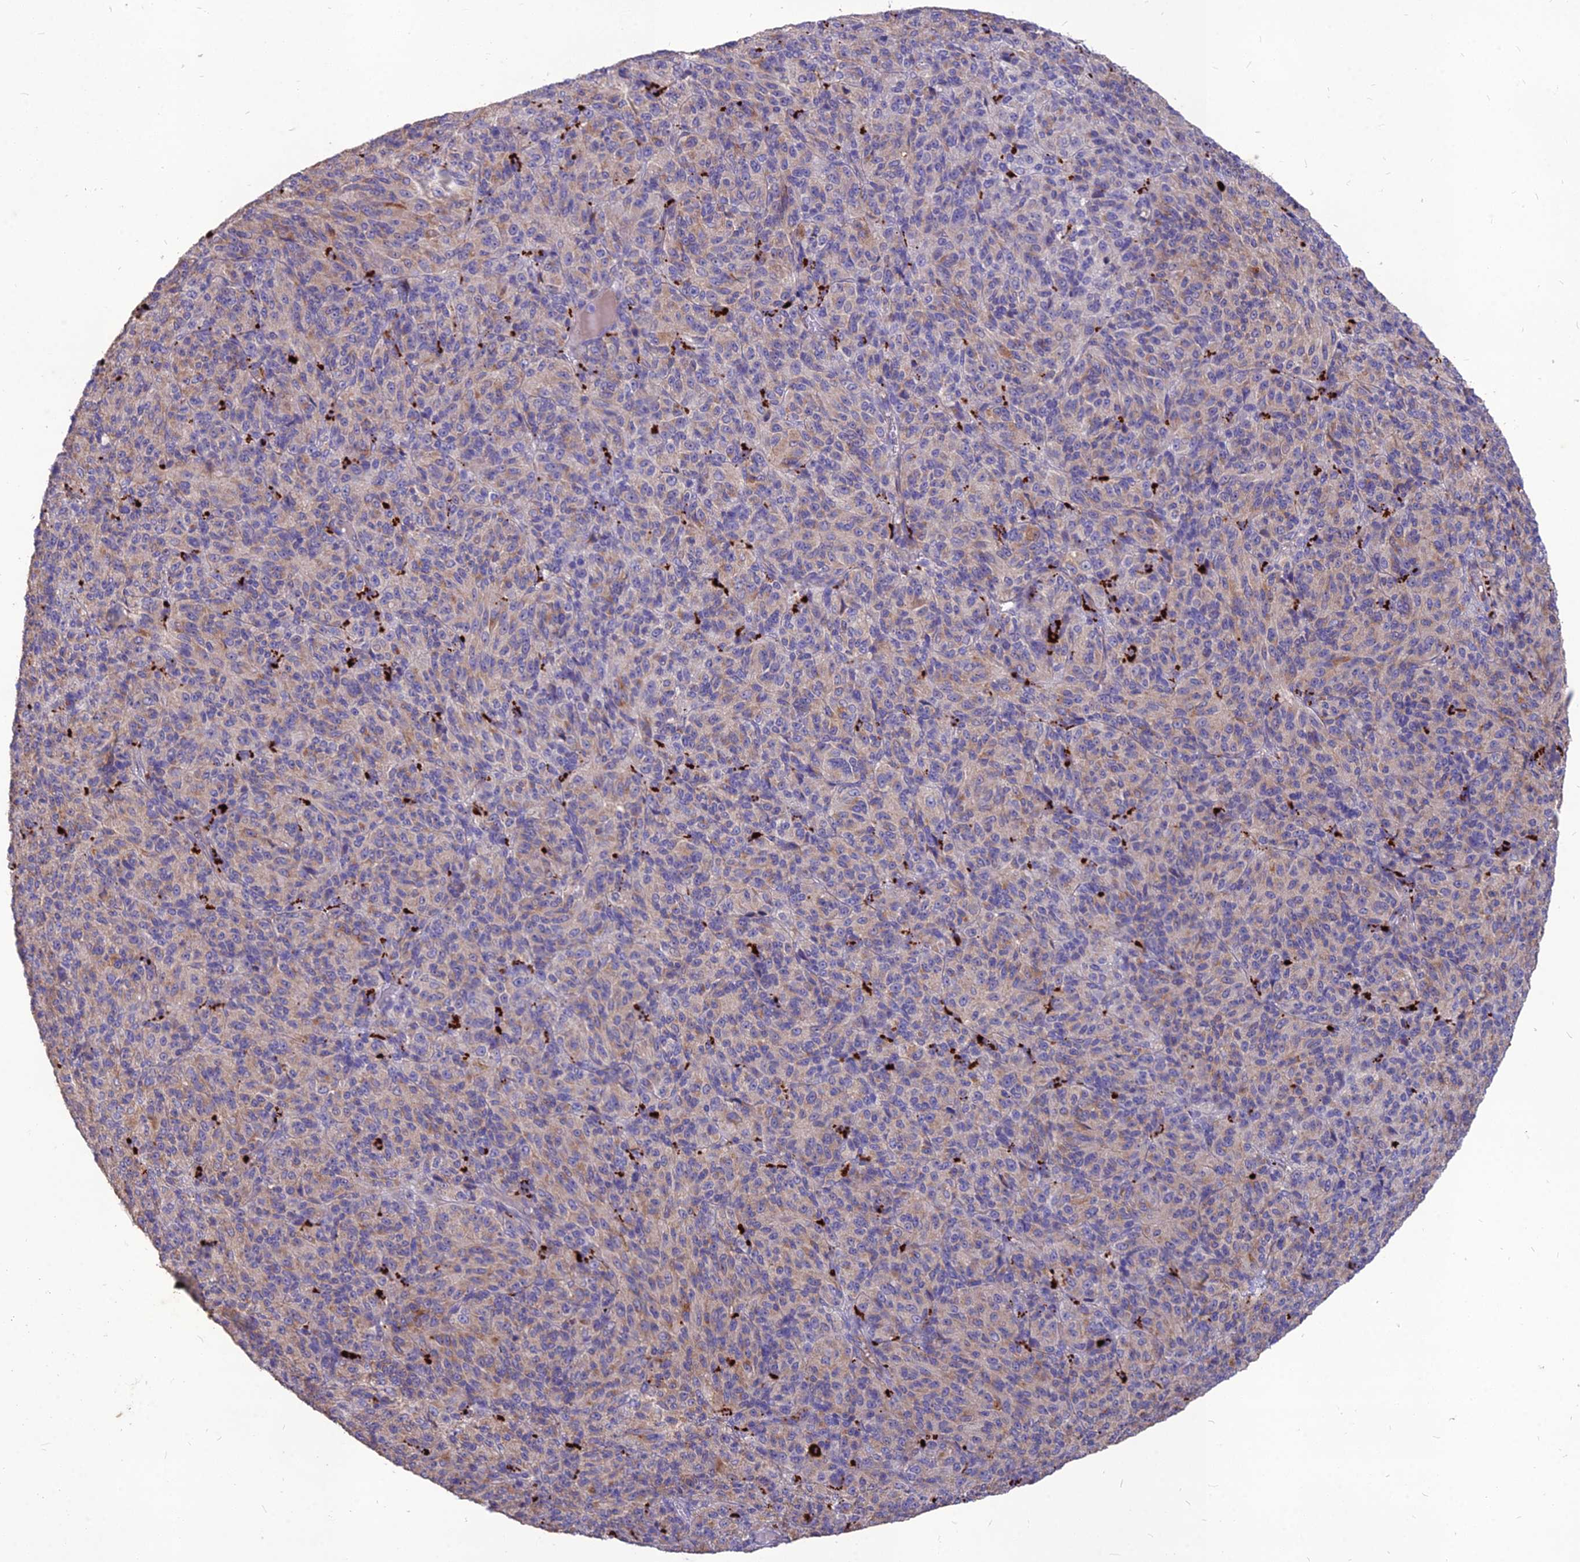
{"staining": {"intensity": "moderate", "quantity": "<25%", "location": "cytoplasmic/membranous"}, "tissue": "melanoma", "cell_type": "Tumor cells", "image_type": "cancer", "snomed": [{"axis": "morphology", "description": "Malignant melanoma, Metastatic site"}, {"axis": "topography", "description": "Brain"}], "caption": "Immunohistochemical staining of melanoma reveals low levels of moderate cytoplasmic/membranous positivity in approximately <25% of tumor cells.", "gene": "PCED1B", "patient": {"sex": "female", "age": 56}}